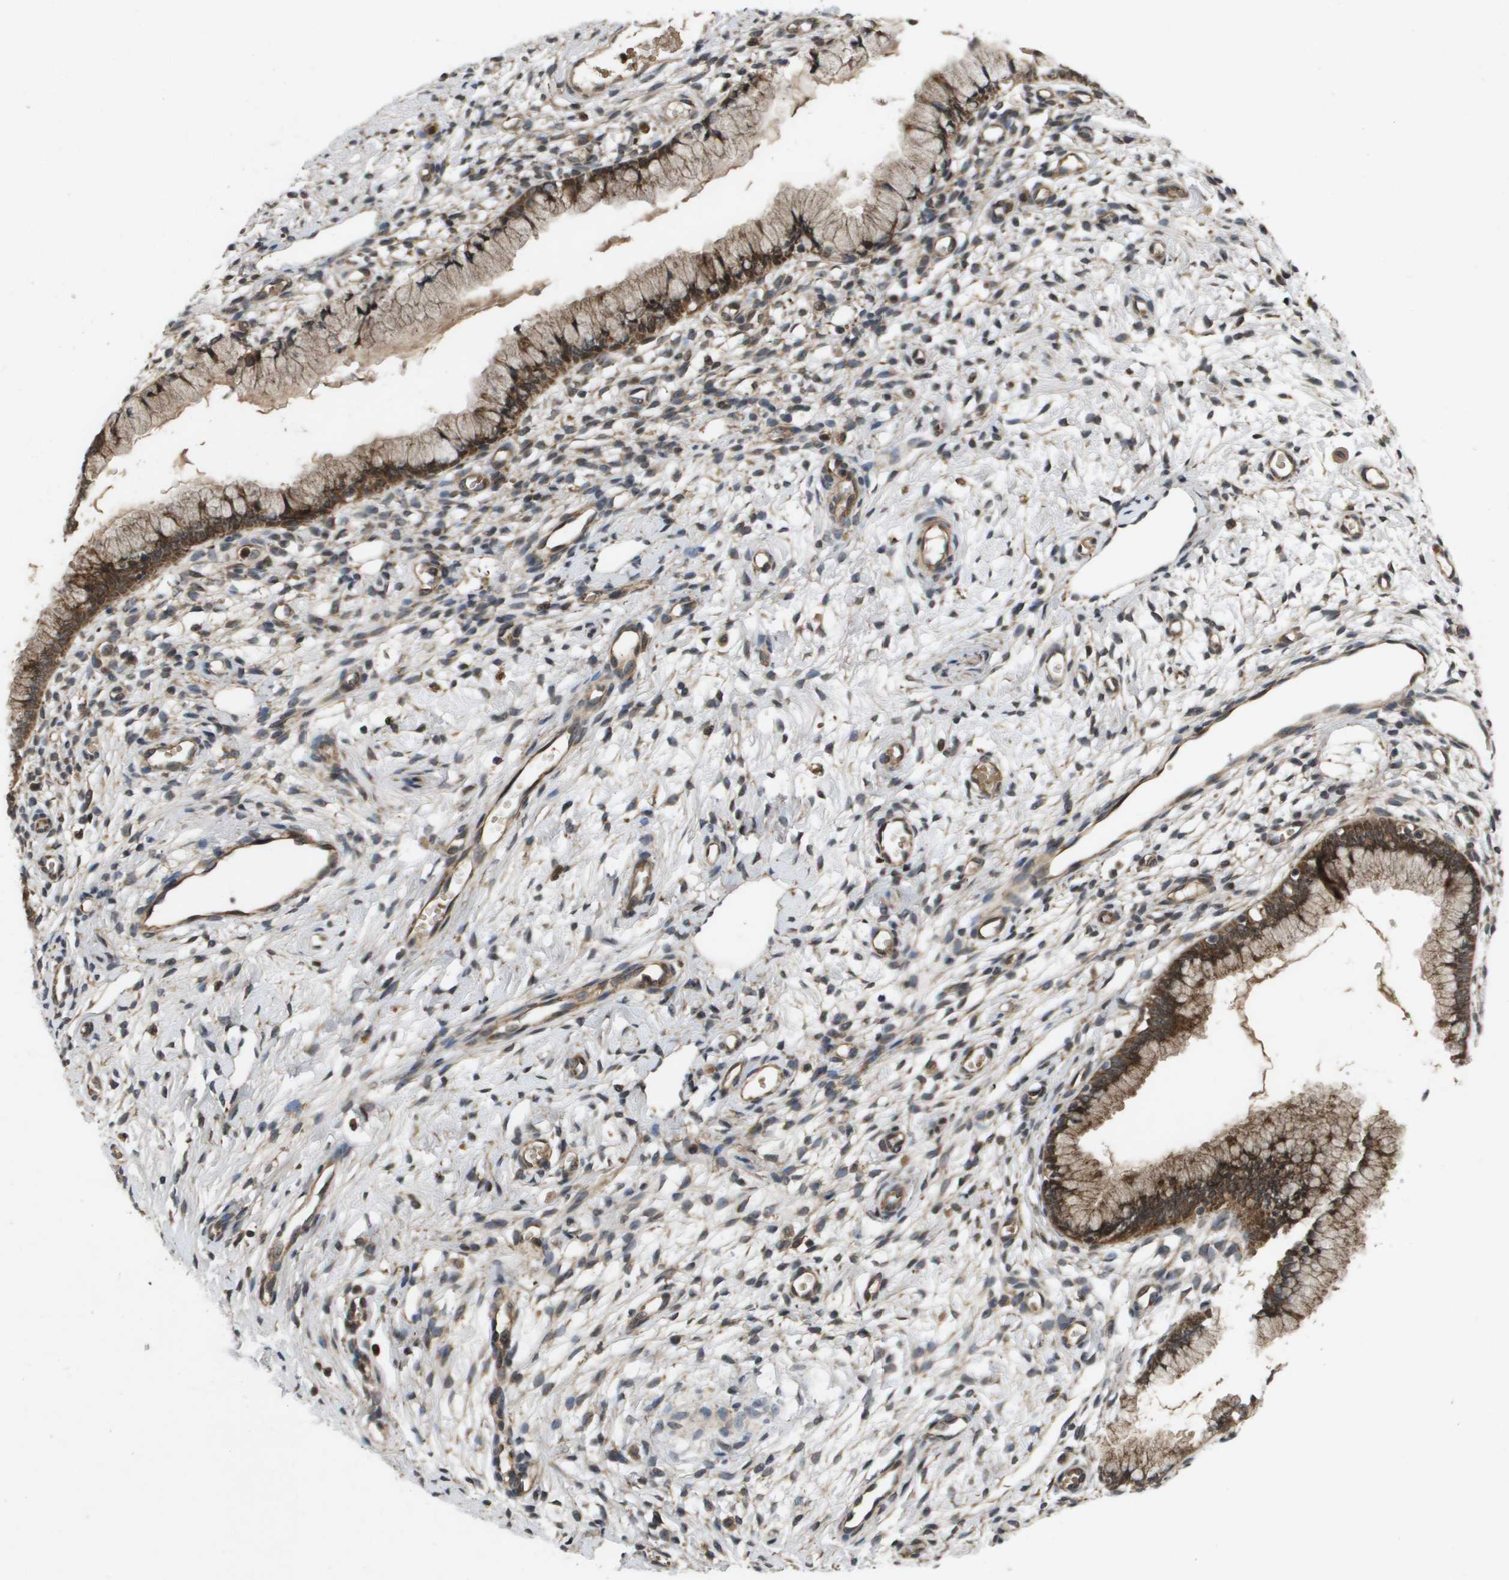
{"staining": {"intensity": "moderate", "quantity": ">75%", "location": "cytoplasmic/membranous,nuclear"}, "tissue": "cervix", "cell_type": "Glandular cells", "image_type": "normal", "snomed": [{"axis": "morphology", "description": "Normal tissue, NOS"}, {"axis": "topography", "description": "Cervix"}], "caption": "A photomicrograph showing moderate cytoplasmic/membranous,nuclear staining in approximately >75% of glandular cells in unremarkable cervix, as visualized by brown immunohistochemical staining.", "gene": "SPTLC1", "patient": {"sex": "female", "age": 65}}